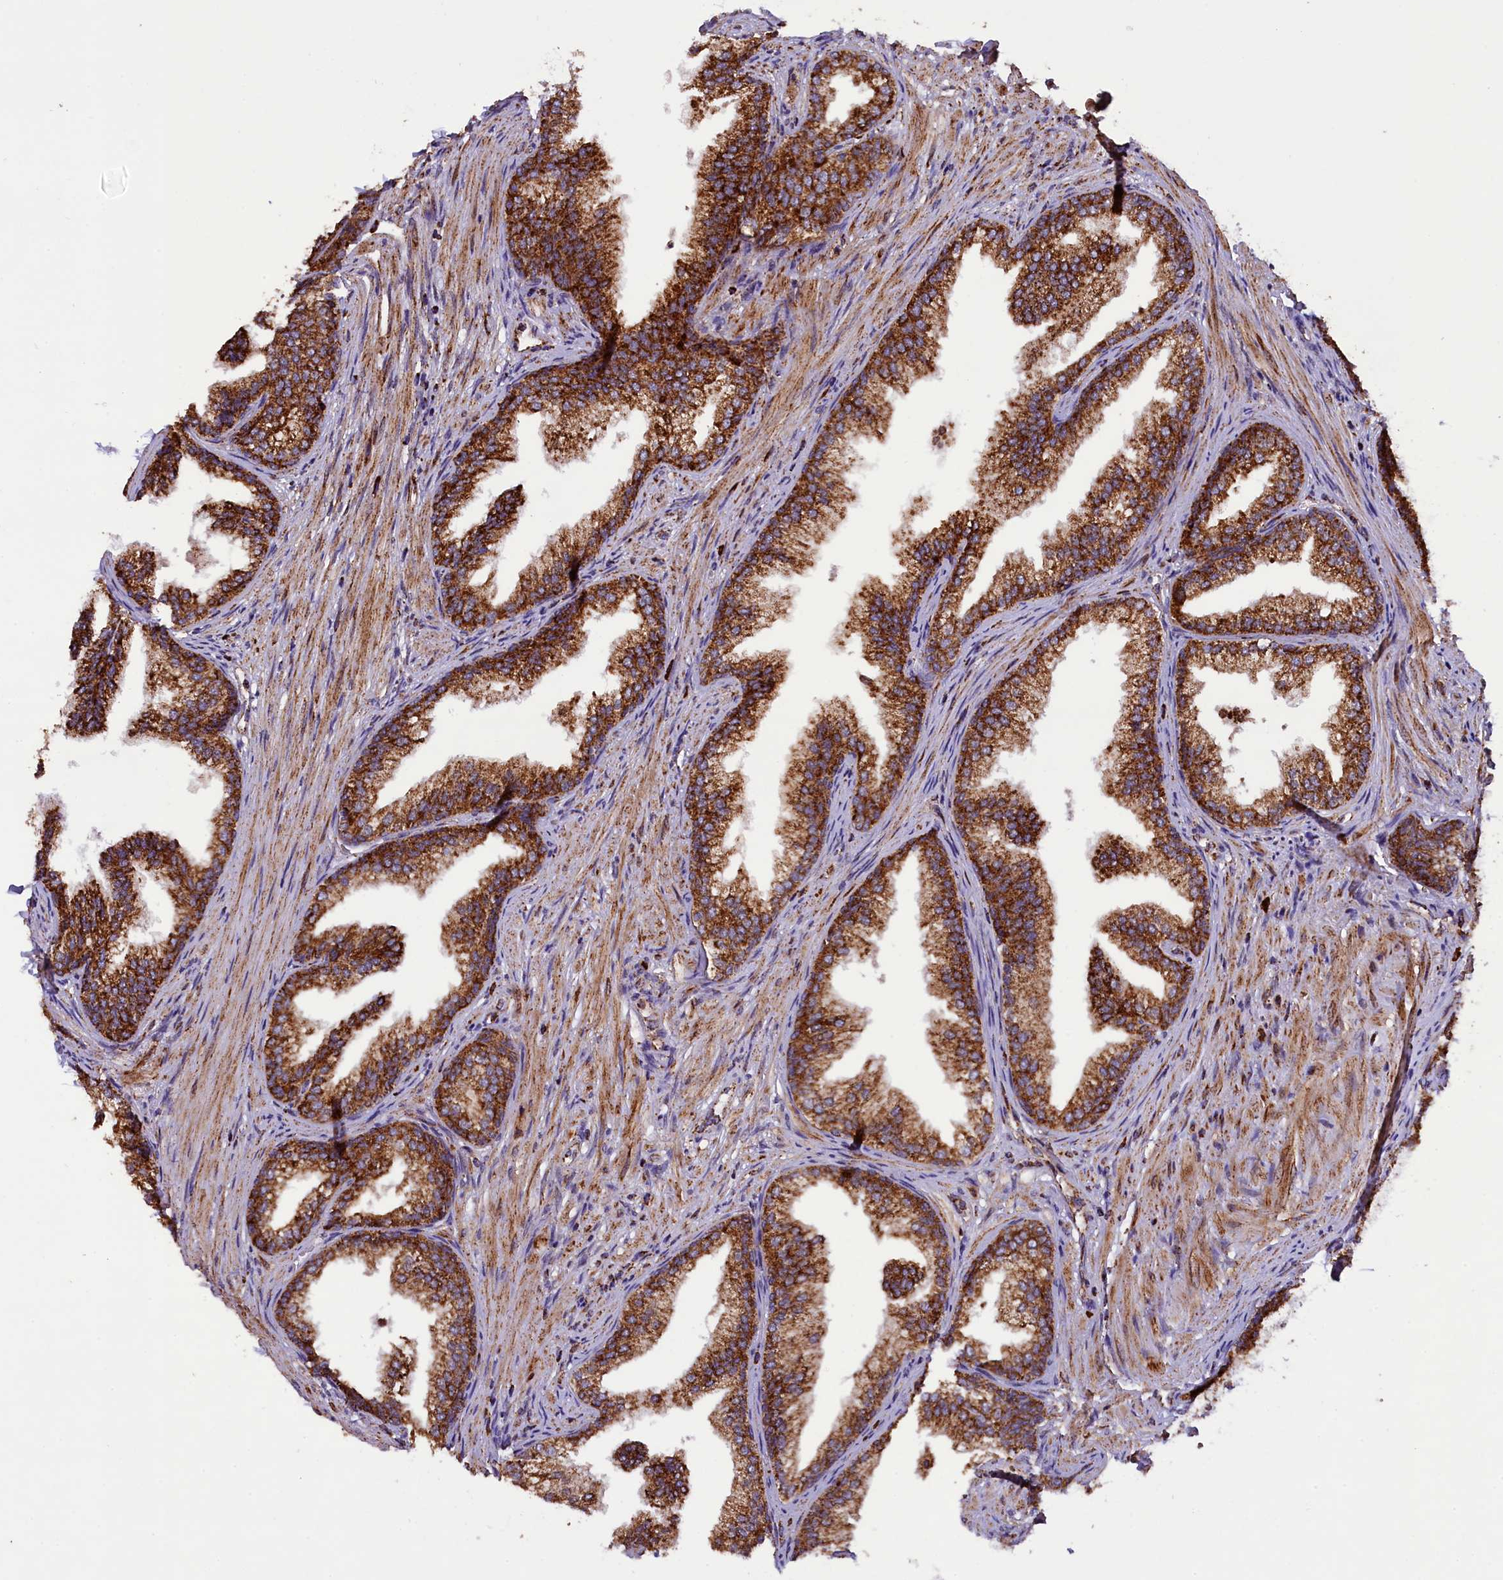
{"staining": {"intensity": "strong", "quantity": ">75%", "location": "cytoplasmic/membranous"}, "tissue": "prostate", "cell_type": "Glandular cells", "image_type": "normal", "snomed": [{"axis": "morphology", "description": "Normal tissue, NOS"}, {"axis": "topography", "description": "Prostate"}], "caption": "Immunohistochemistry photomicrograph of unremarkable prostate: human prostate stained using immunohistochemistry demonstrates high levels of strong protein expression localized specifically in the cytoplasmic/membranous of glandular cells, appearing as a cytoplasmic/membranous brown color.", "gene": "KLC2", "patient": {"sex": "male", "age": 76}}